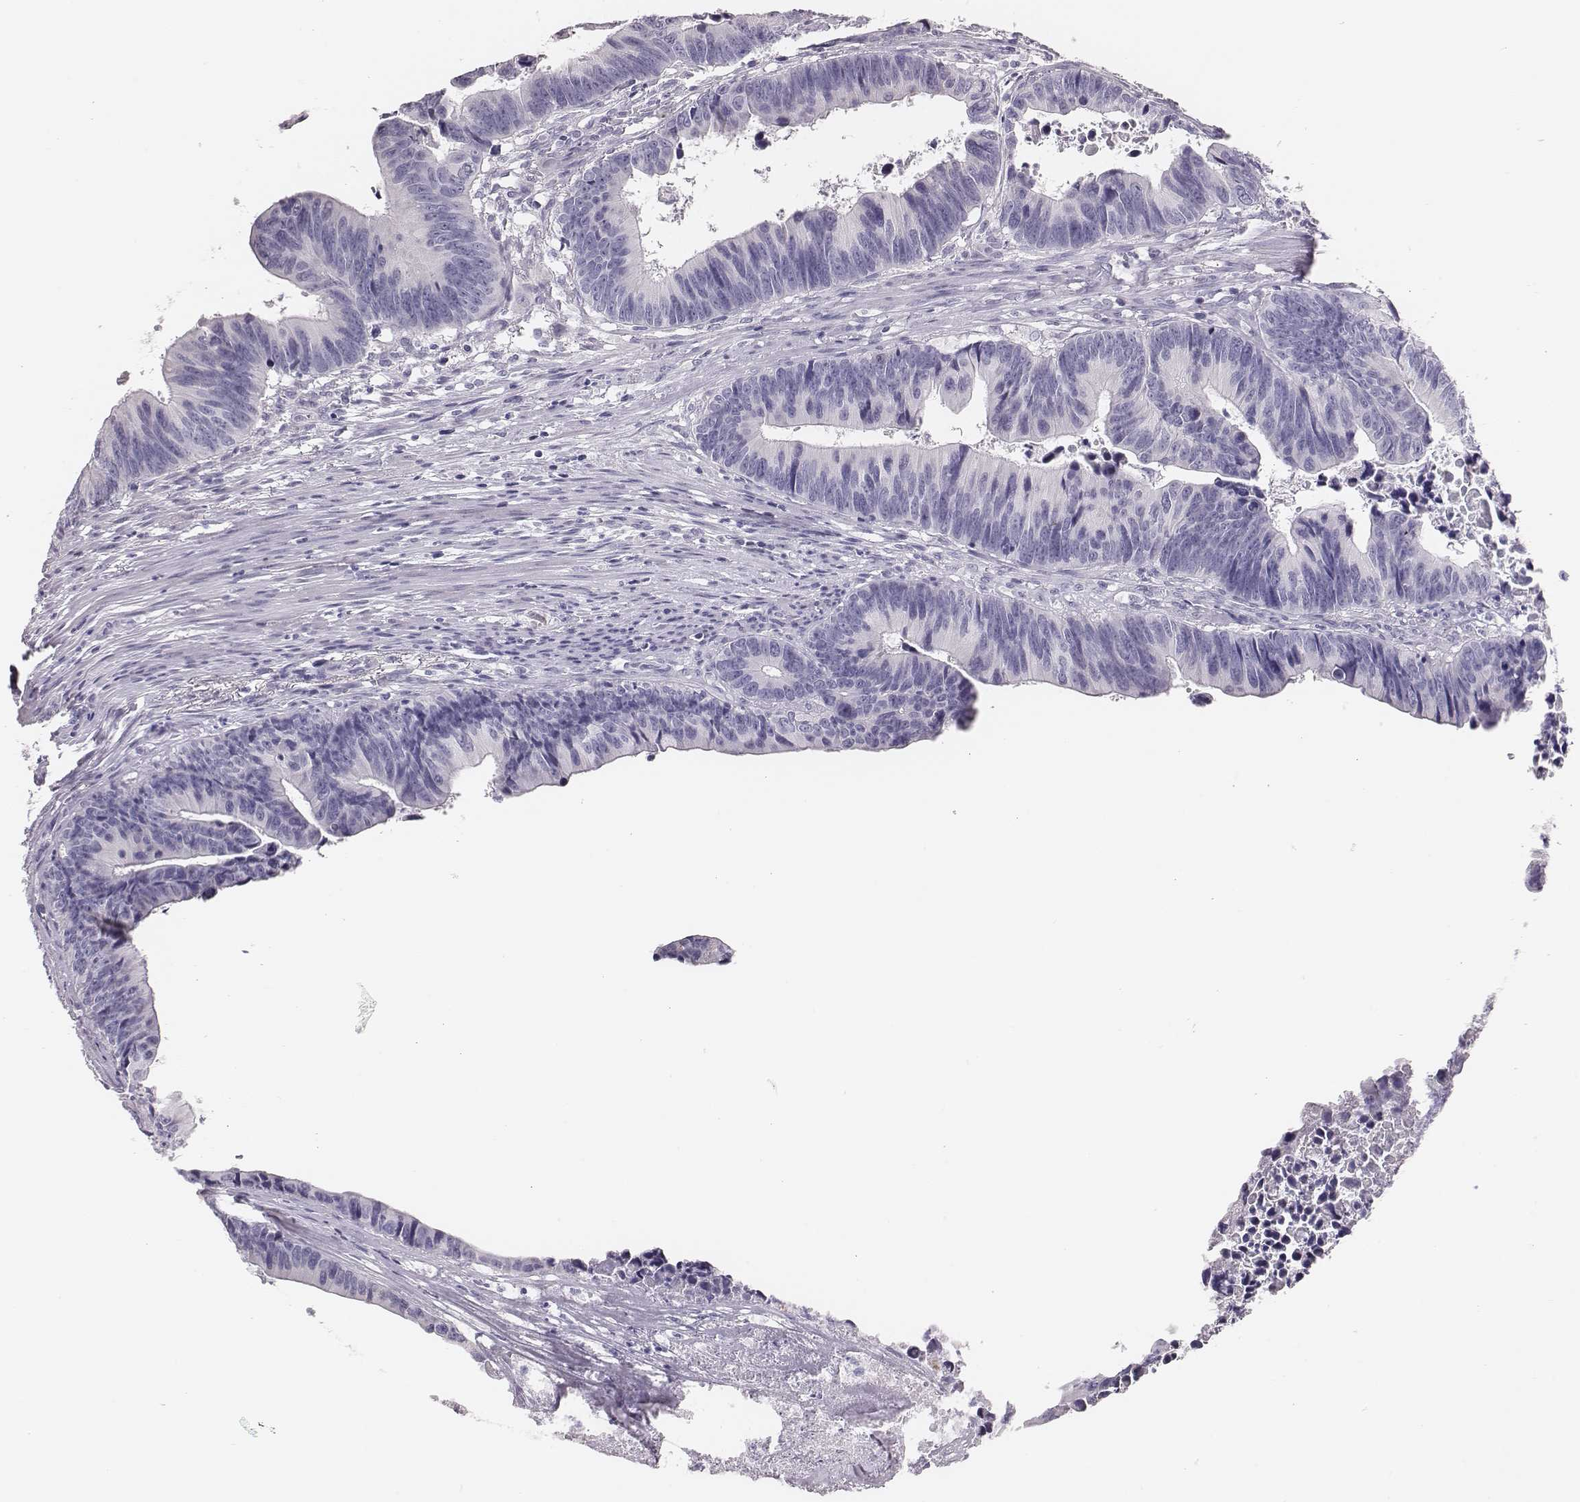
{"staining": {"intensity": "negative", "quantity": "none", "location": "none"}, "tissue": "colorectal cancer", "cell_type": "Tumor cells", "image_type": "cancer", "snomed": [{"axis": "morphology", "description": "Adenocarcinoma, NOS"}, {"axis": "topography", "description": "Colon"}], "caption": "DAB (3,3'-diaminobenzidine) immunohistochemical staining of colorectal cancer demonstrates no significant staining in tumor cells. (Stains: DAB immunohistochemistry (IHC) with hematoxylin counter stain, Microscopy: brightfield microscopy at high magnification).", "gene": "H1-6", "patient": {"sex": "female", "age": 87}}